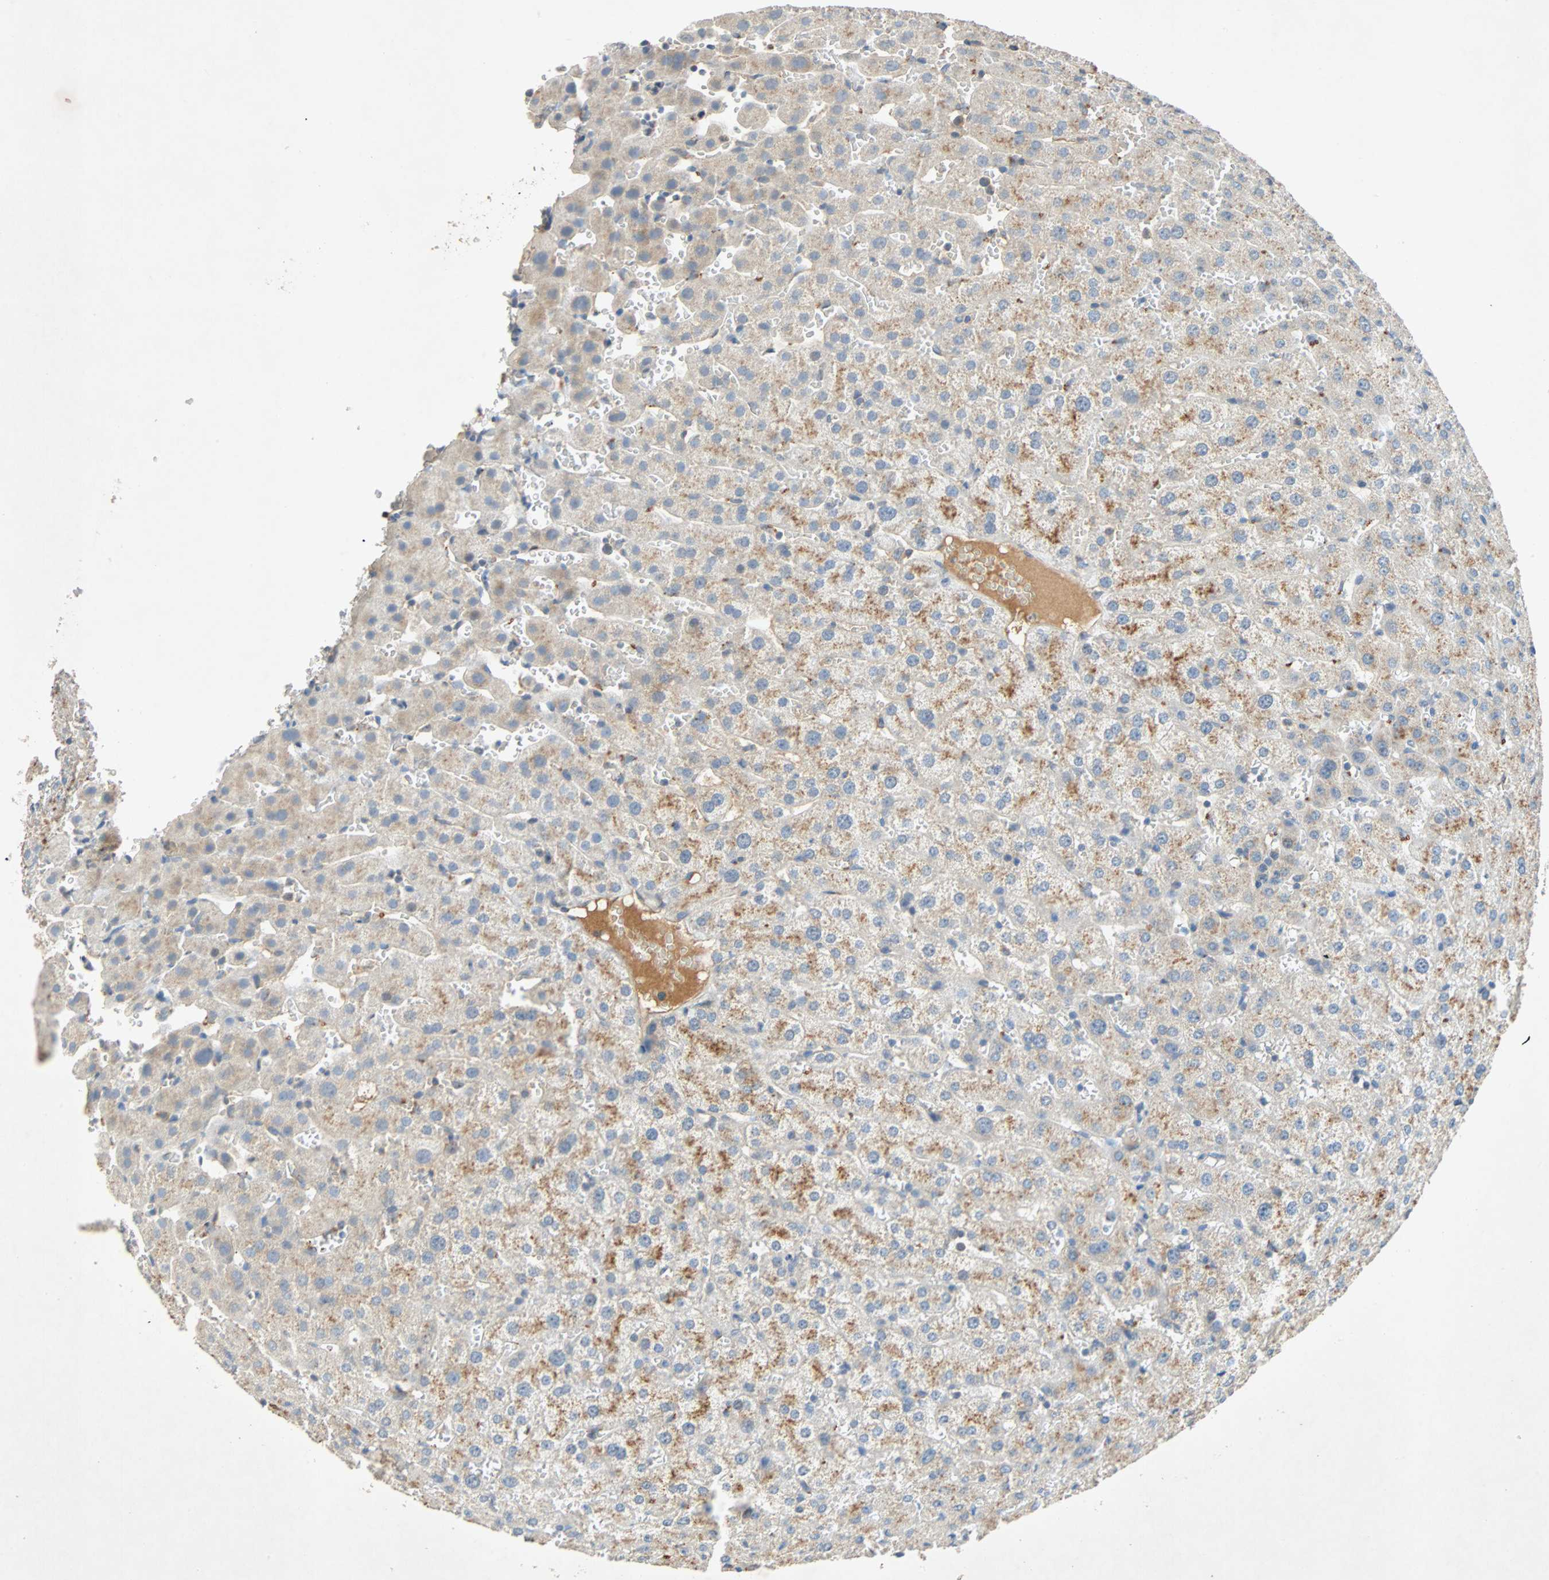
{"staining": {"intensity": "weak", "quantity": ">75%", "location": "cytoplasmic/membranous"}, "tissue": "liver", "cell_type": "Cholangiocytes", "image_type": "normal", "snomed": [{"axis": "morphology", "description": "Normal tissue, NOS"}, {"axis": "morphology", "description": "Fibrosis, NOS"}, {"axis": "topography", "description": "Liver"}], "caption": "Immunohistochemistry (IHC) photomicrograph of unremarkable liver: liver stained using IHC demonstrates low levels of weak protein expression localized specifically in the cytoplasmic/membranous of cholangiocytes, appearing as a cytoplasmic/membranous brown color.", "gene": "XYLT1", "patient": {"sex": "female", "age": 29}}